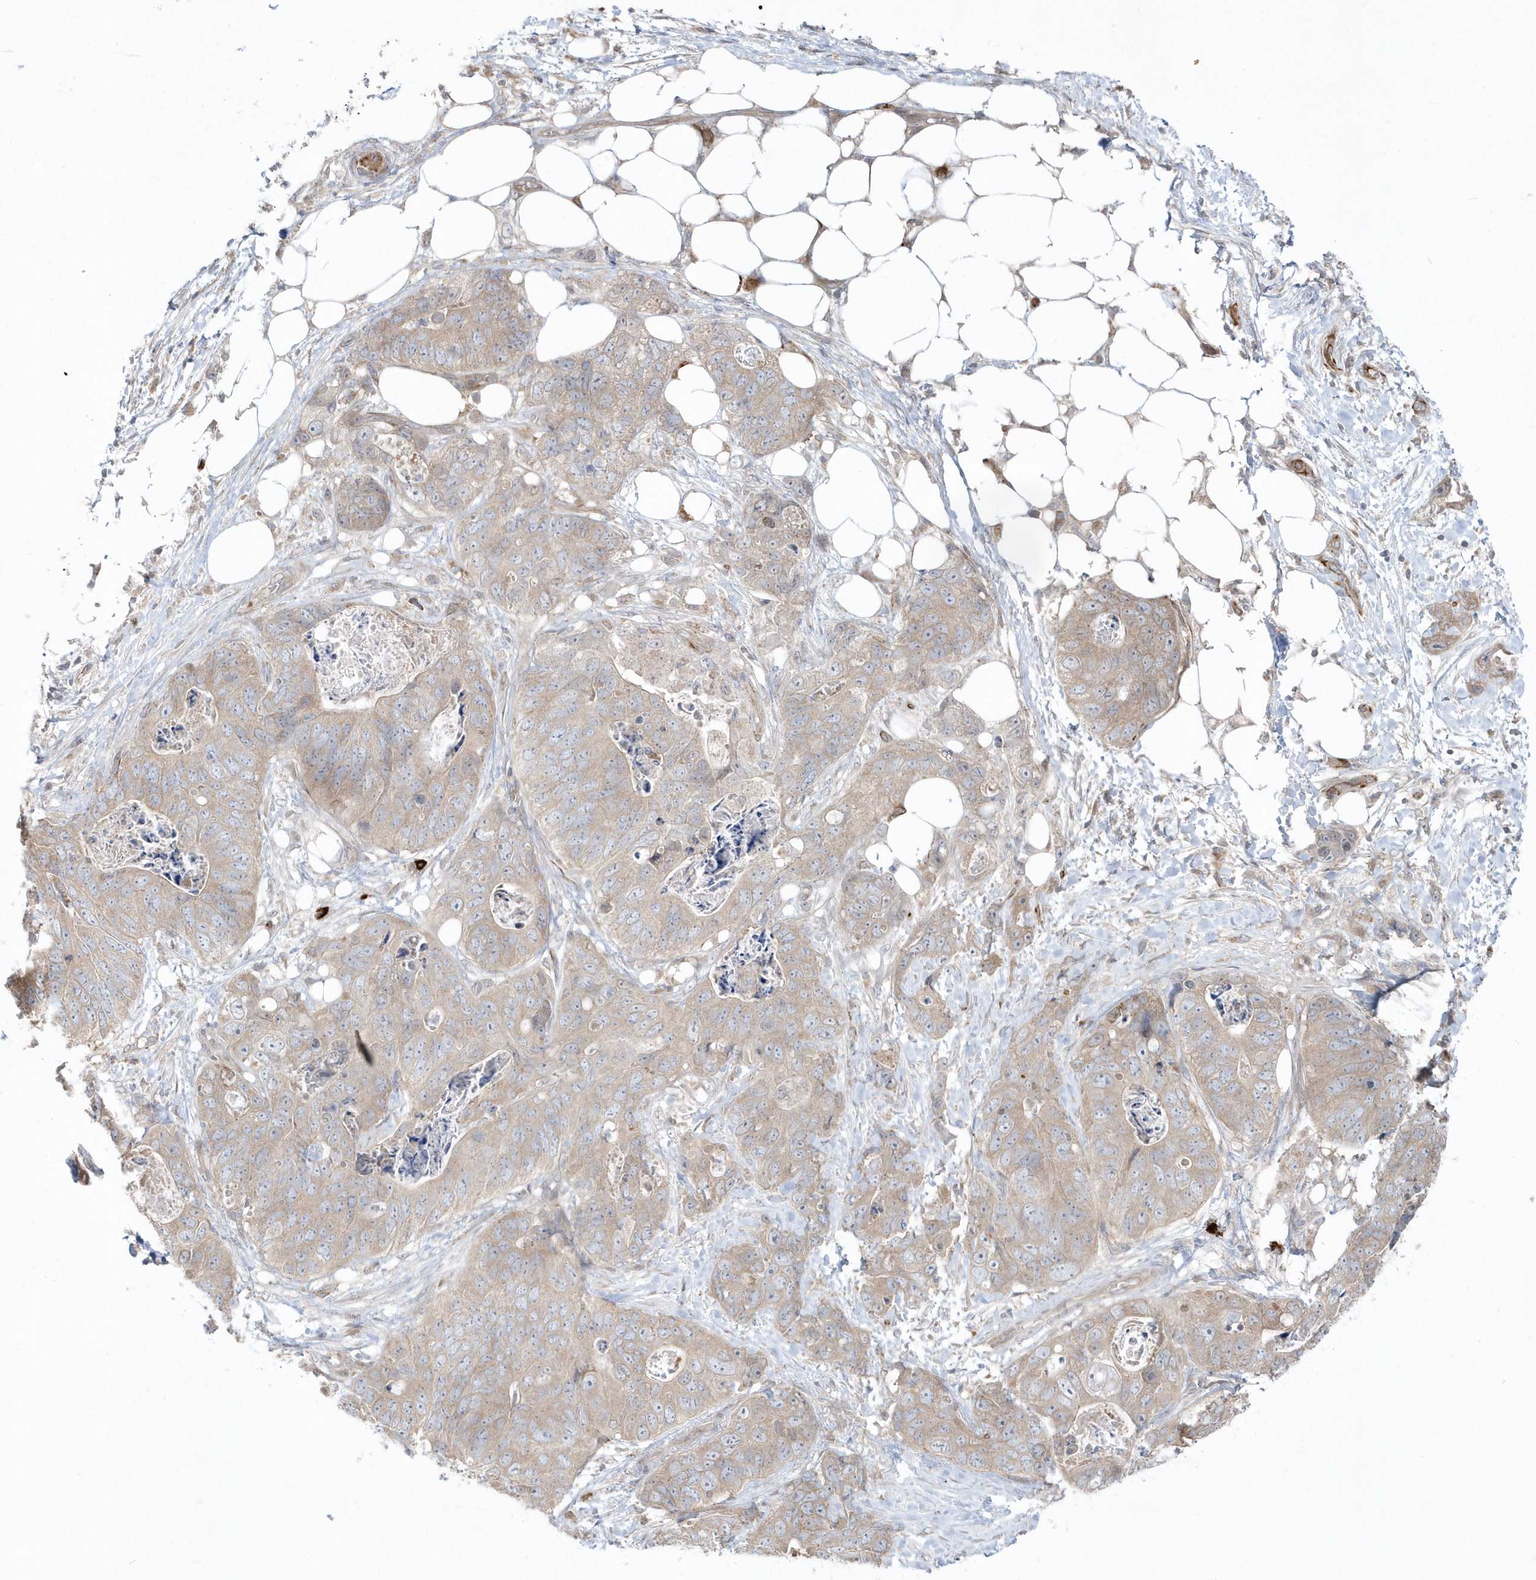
{"staining": {"intensity": "weak", "quantity": "<25%", "location": "cytoplasmic/membranous"}, "tissue": "stomach cancer", "cell_type": "Tumor cells", "image_type": "cancer", "snomed": [{"axis": "morphology", "description": "Adenocarcinoma, NOS"}, {"axis": "topography", "description": "Stomach"}], "caption": "The IHC image has no significant staining in tumor cells of stomach adenocarcinoma tissue.", "gene": "DHX57", "patient": {"sex": "female", "age": 89}}